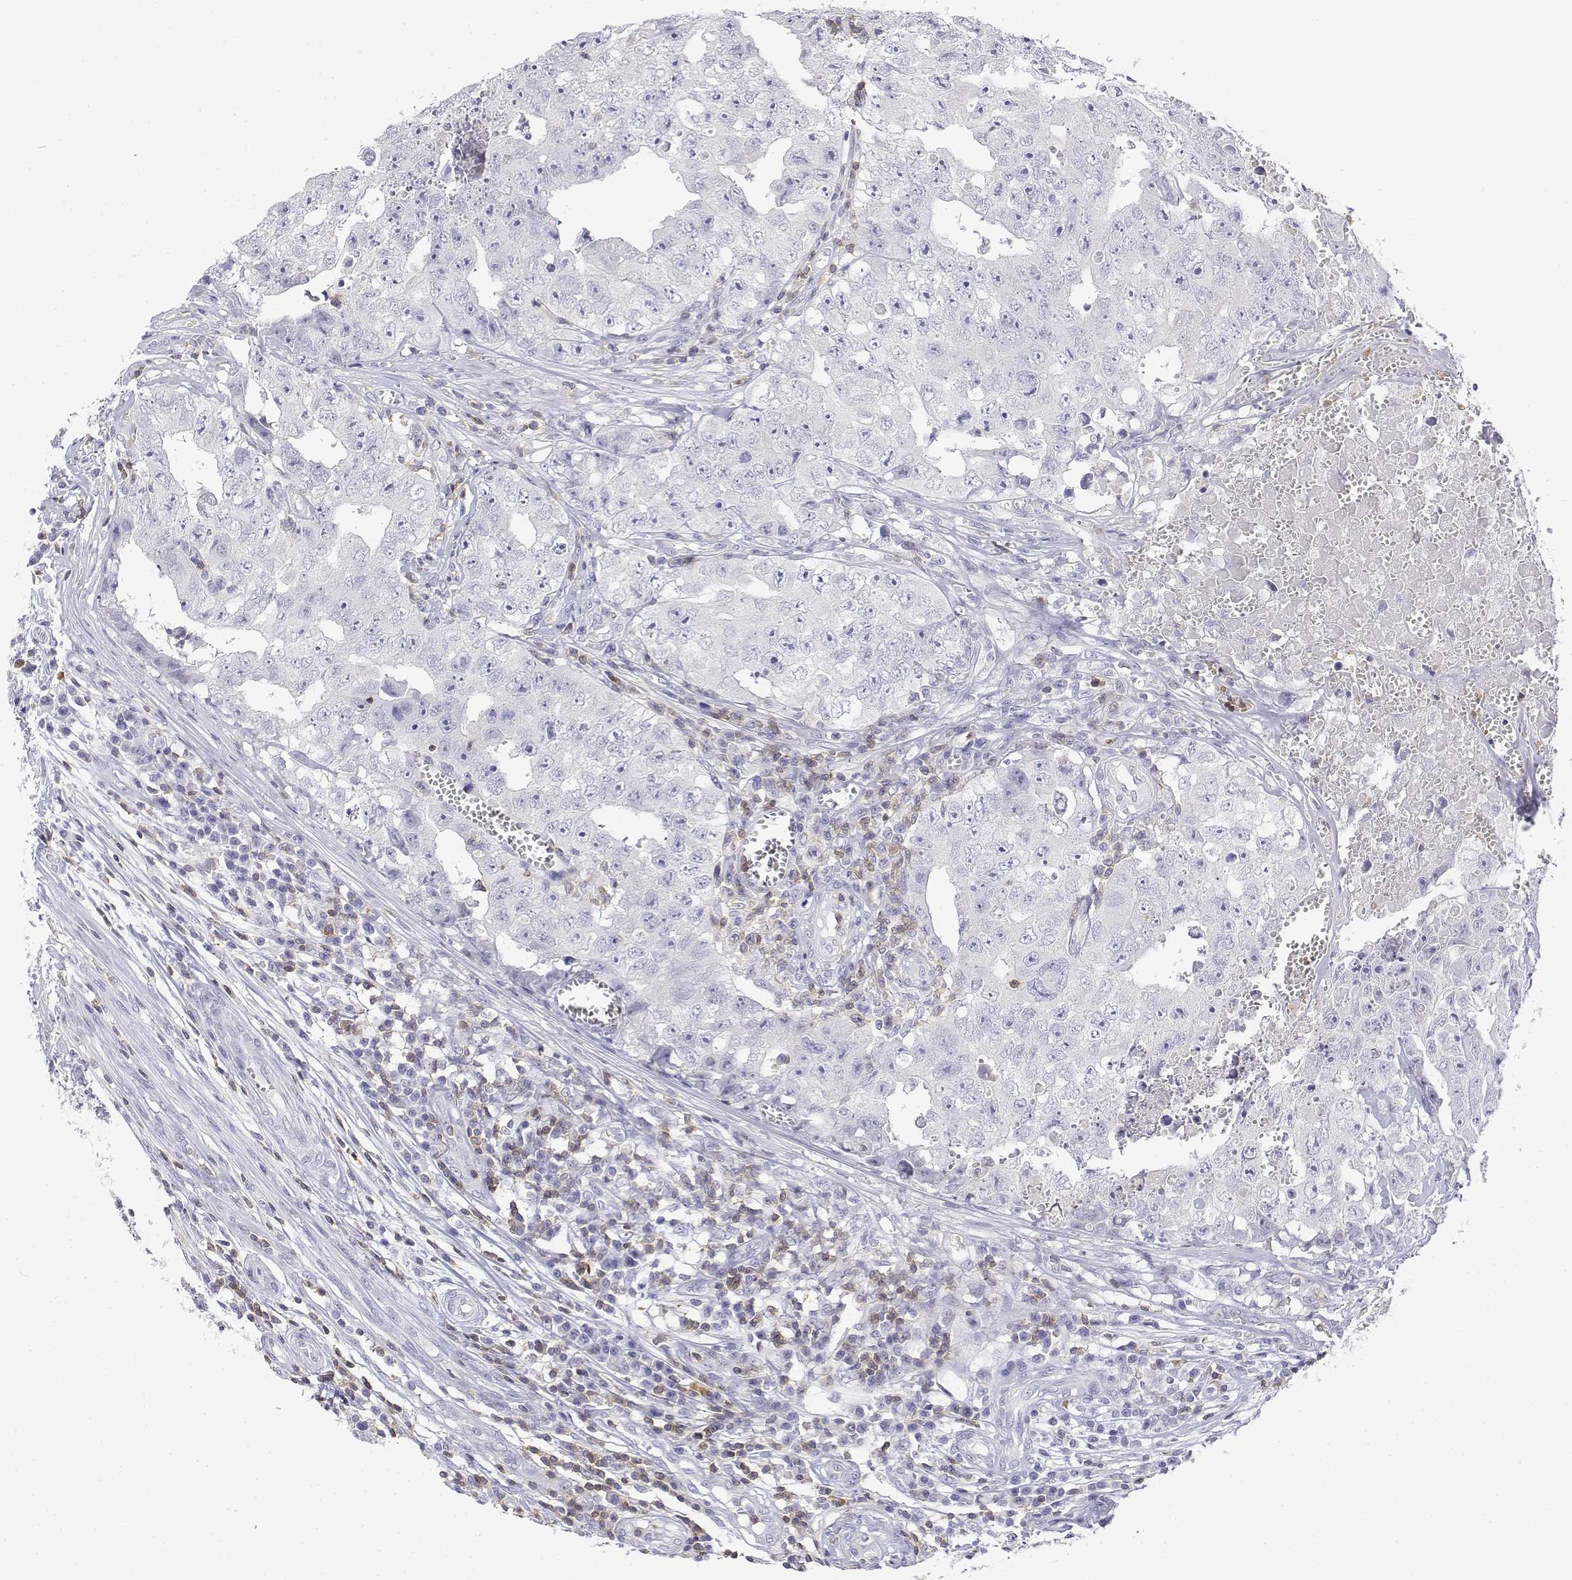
{"staining": {"intensity": "negative", "quantity": "none", "location": "none"}, "tissue": "testis cancer", "cell_type": "Tumor cells", "image_type": "cancer", "snomed": [{"axis": "morphology", "description": "Carcinoma, Embryonal, NOS"}, {"axis": "topography", "description": "Testis"}], "caption": "This is an immunohistochemistry micrograph of testis cancer. There is no positivity in tumor cells.", "gene": "CD3E", "patient": {"sex": "male", "age": 36}}